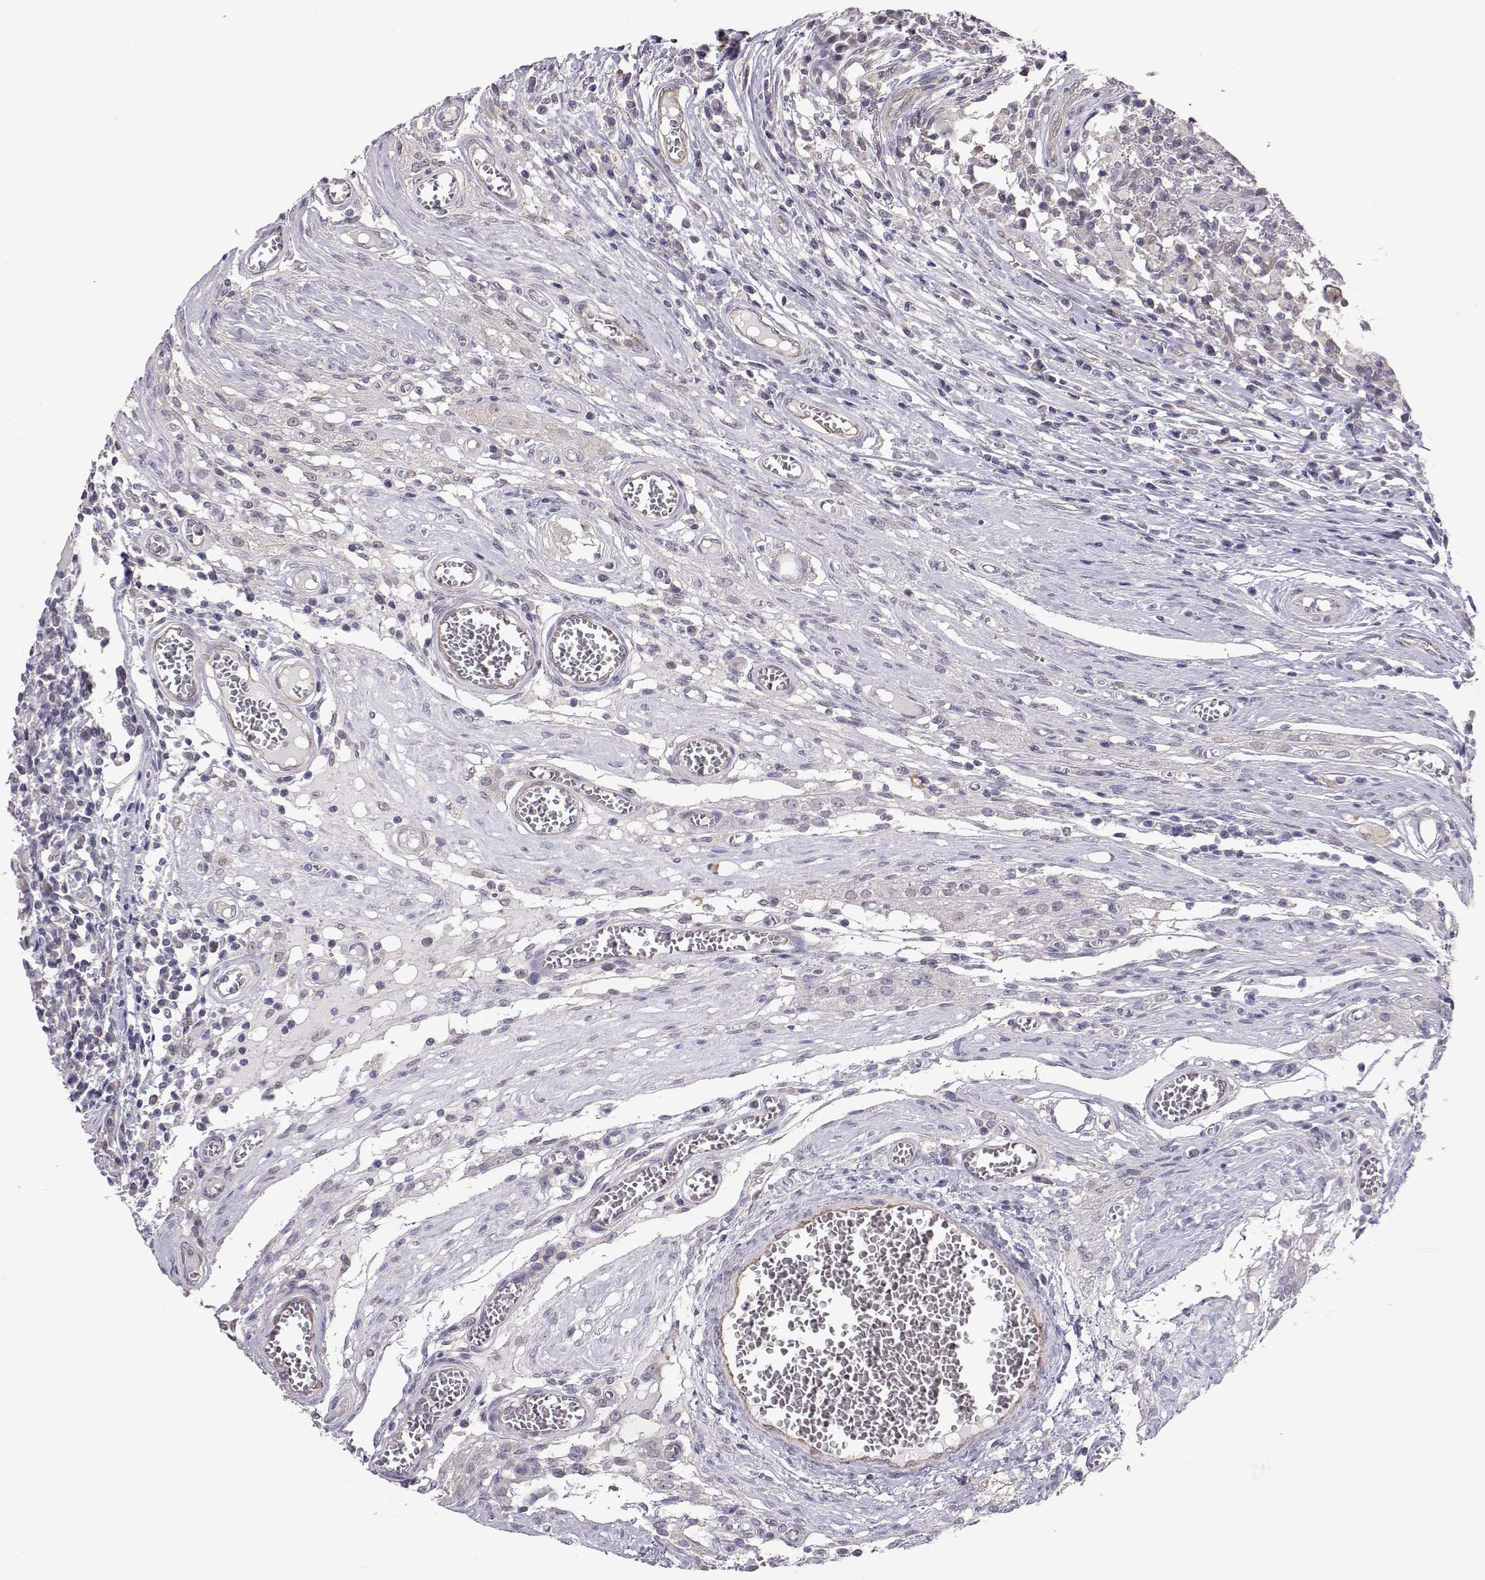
{"staining": {"intensity": "negative", "quantity": "none", "location": "none"}, "tissue": "testis cancer", "cell_type": "Tumor cells", "image_type": "cancer", "snomed": [{"axis": "morphology", "description": "Carcinoma, Embryonal, NOS"}, {"axis": "topography", "description": "Testis"}], "caption": "High magnification brightfield microscopy of testis embryonal carcinoma stained with DAB (3,3'-diaminobenzidine) (brown) and counterstained with hematoxylin (blue): tumor cells show no significant positivity.", "gene": "NCAM2", "patient": {"sex": "male", "age": 36}}